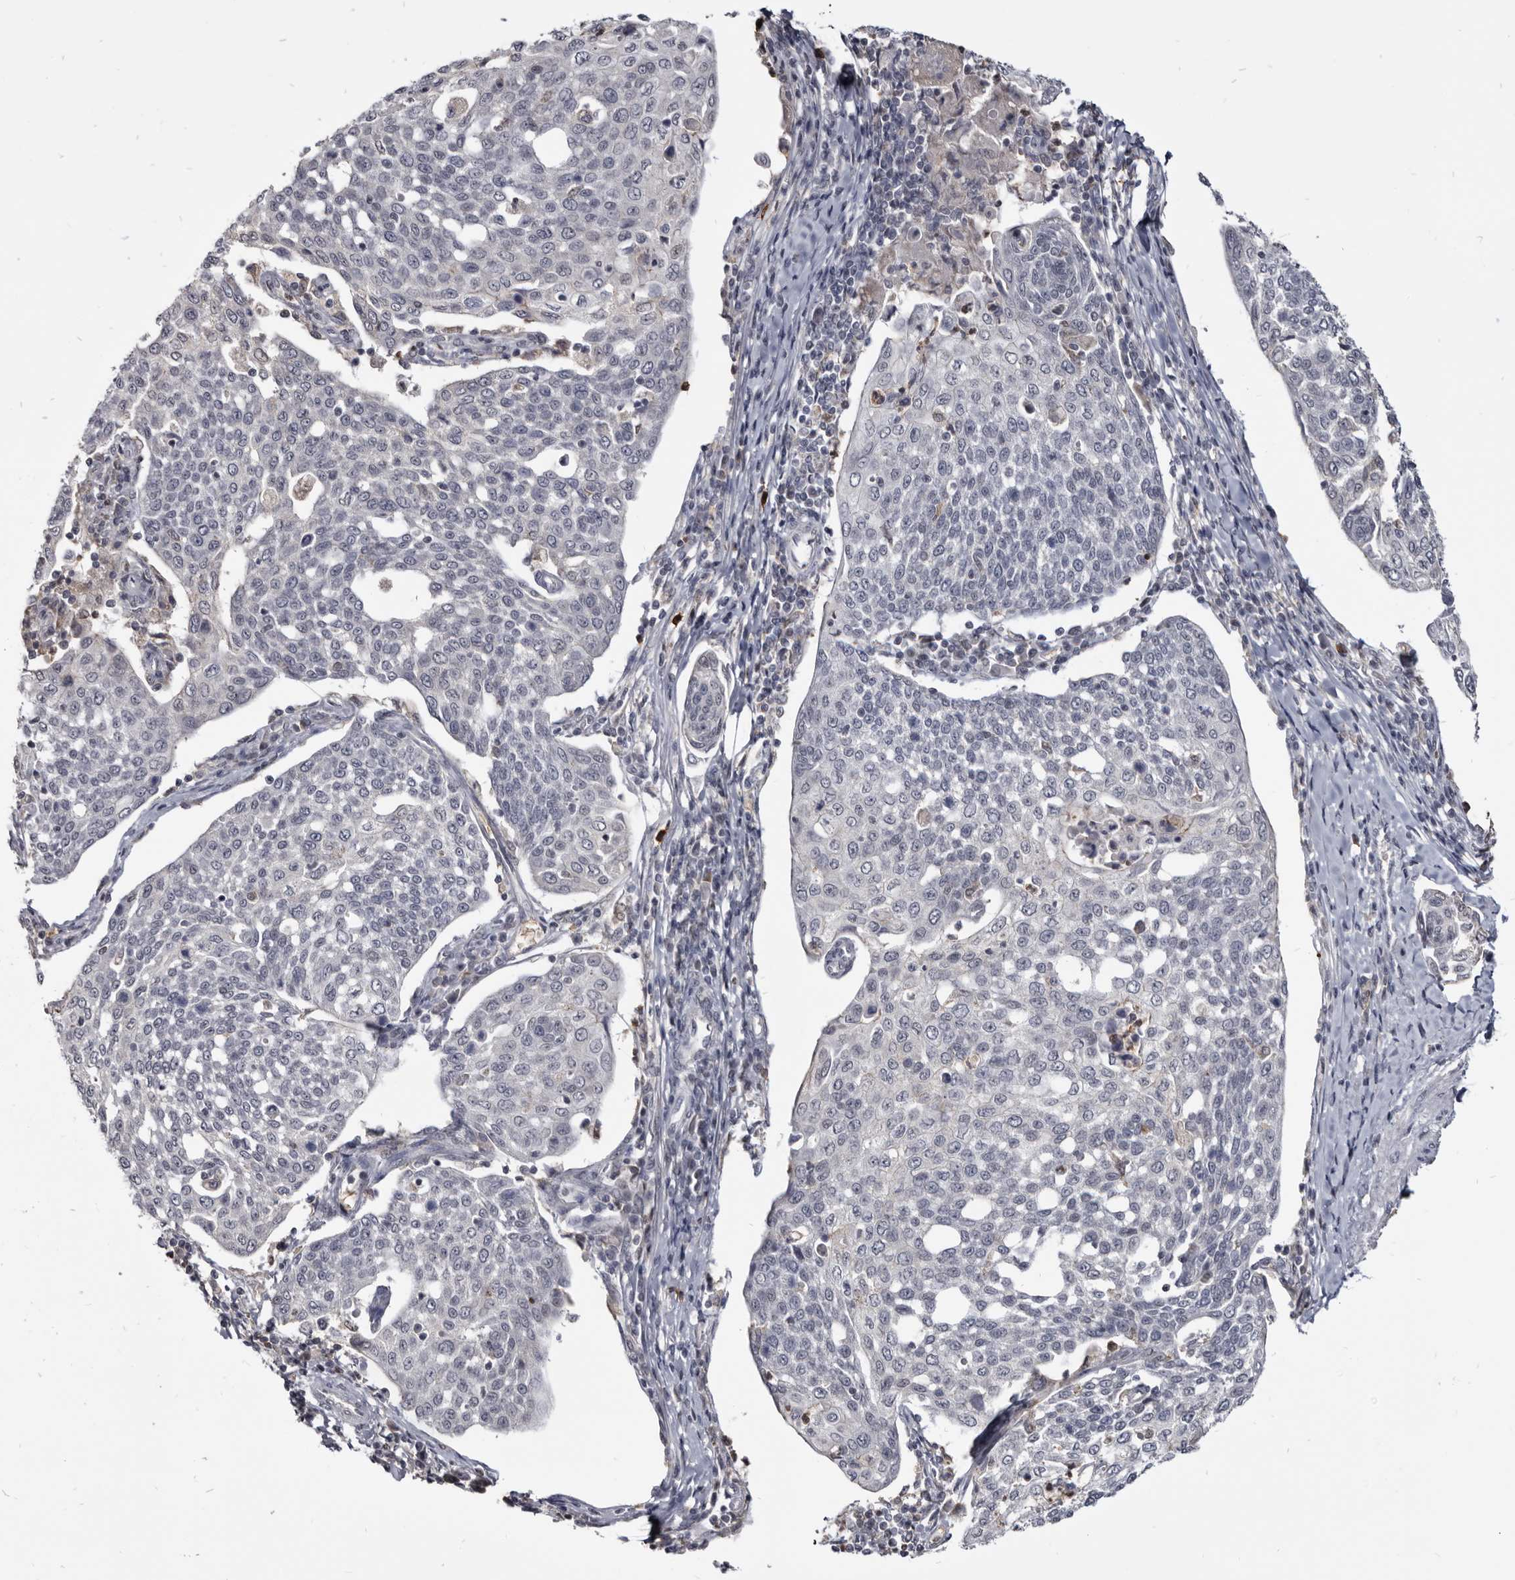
{"staining": {"intensity": "negative", "quantity": "none", "location": "none"}, "tissue": "cervical cancer", "cell_type": "Tumor cells", "image_type": "cancer", "snomed": [{"axis": "morphology", "description": "Squamous cell carcinoma, NOS"}, {"axis": "topography", "description": "Cervix"}], "caption": "This micrograph is of cervical squamous cell carcinoma stained with immunohistochemistry (IHC) to label a protein in brown with the nuclei are counter-stained blue. There is no positivity in tumor cells. The staining is performed using DAB (3,3'-diaminobenzidine) brown chromogen with nuclei counter-stained in using hematoxylin.", "gene": "CGN", "patient": {"sex": "female", "age": 34}}